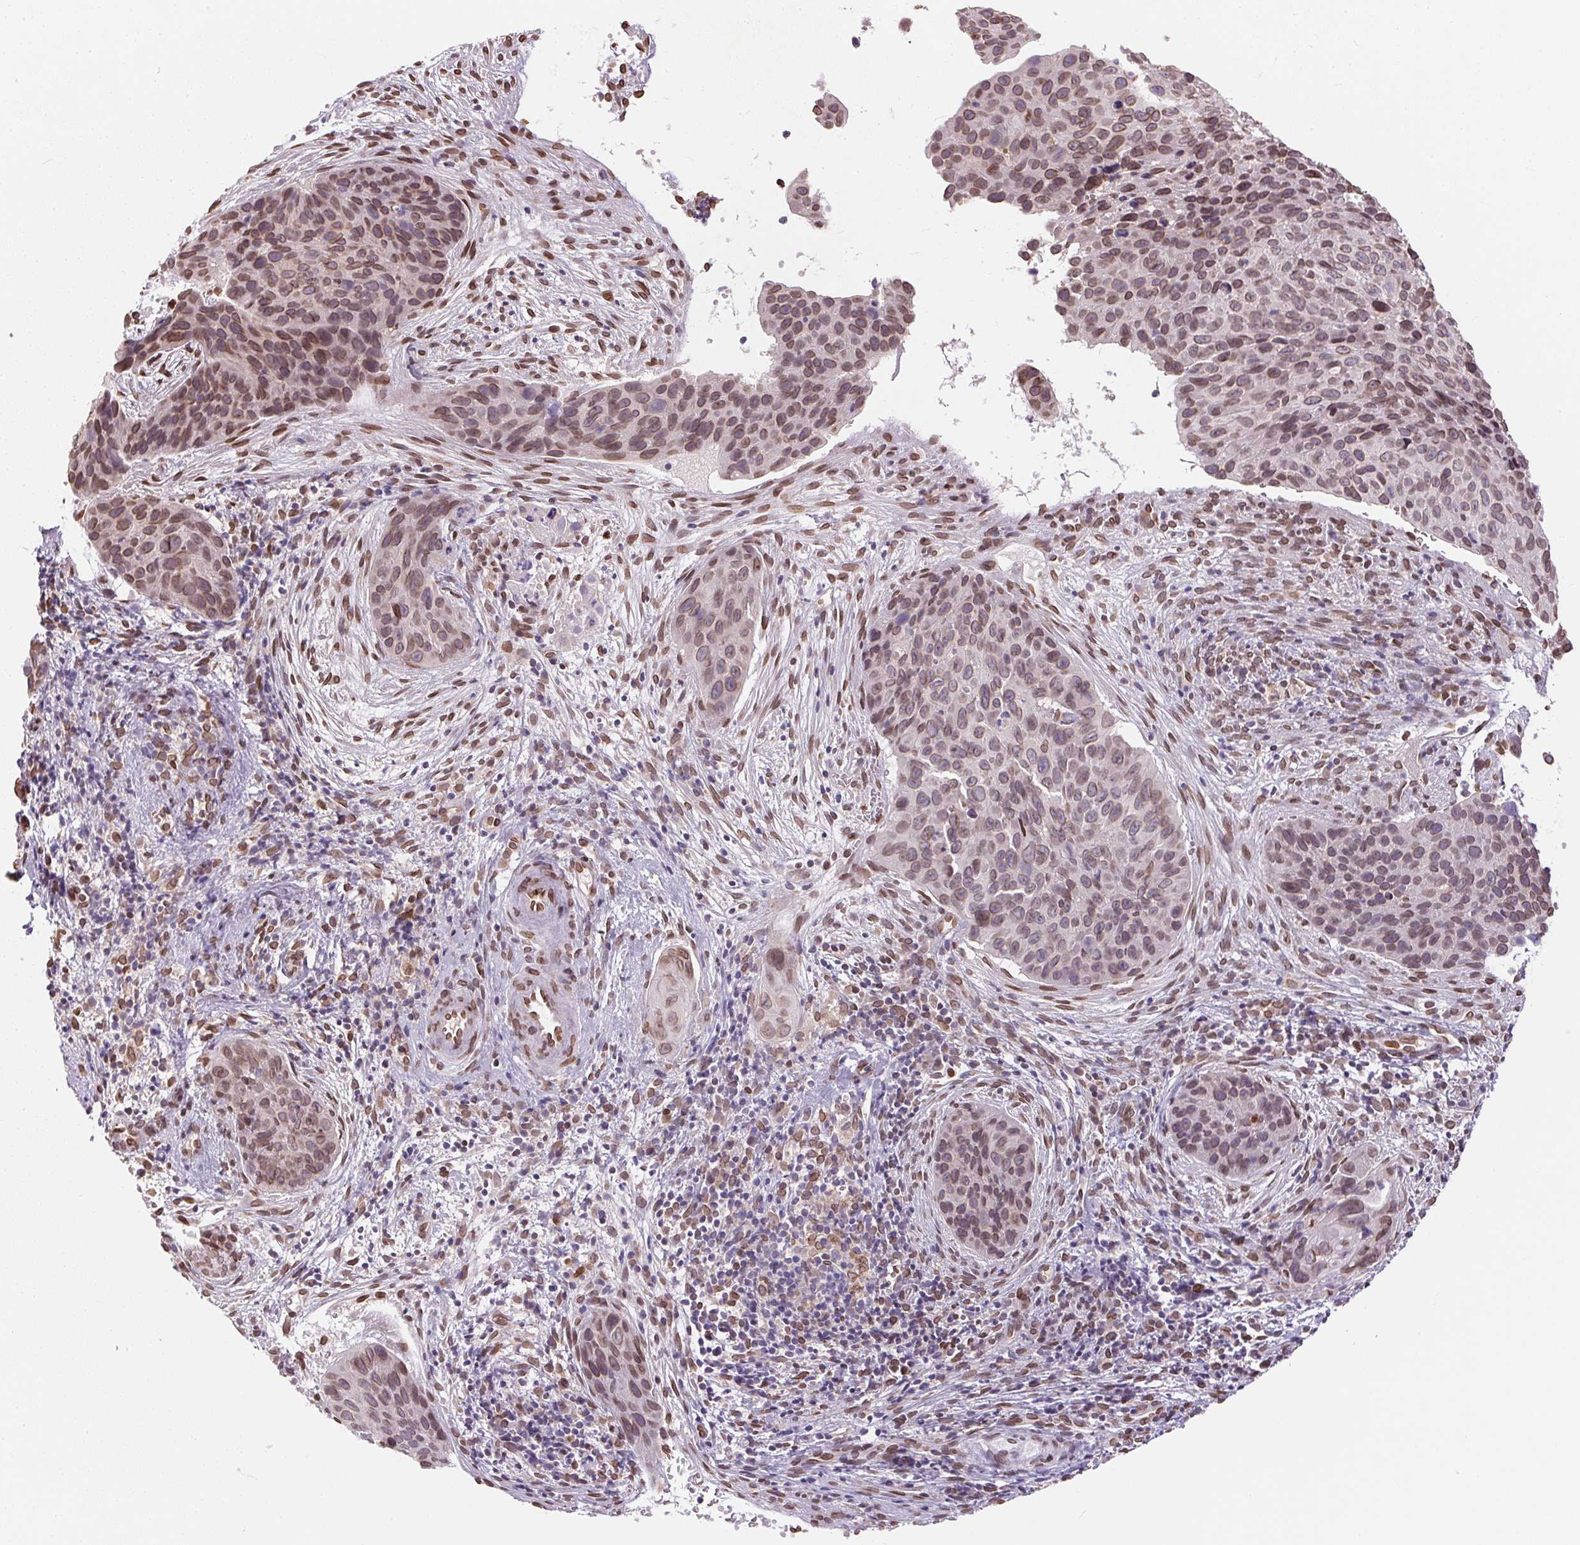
{"staining": {"intensity": "moderate", "quantity": ">75%", "location": "cytoplasmic/membranous,nuclear"}, "tissue": "cervical cancer", "cell_type": "Tumor cells", "image_type": "cancer", "snomed": [{"axis": "morphology", "description": "Squamous cell carcinoma, NOS"}, {"axis": "topography", "description": "Cervix"}], "caption": "IHC of cervical cancer (squamous cell carcinoma) shows medium levels of moderate cytoplasmic/membranous and nuclear positivity in about >75% of tumor cells.", "gene": "TMEM175", "patient": {"sex": "female", "age": 35}}